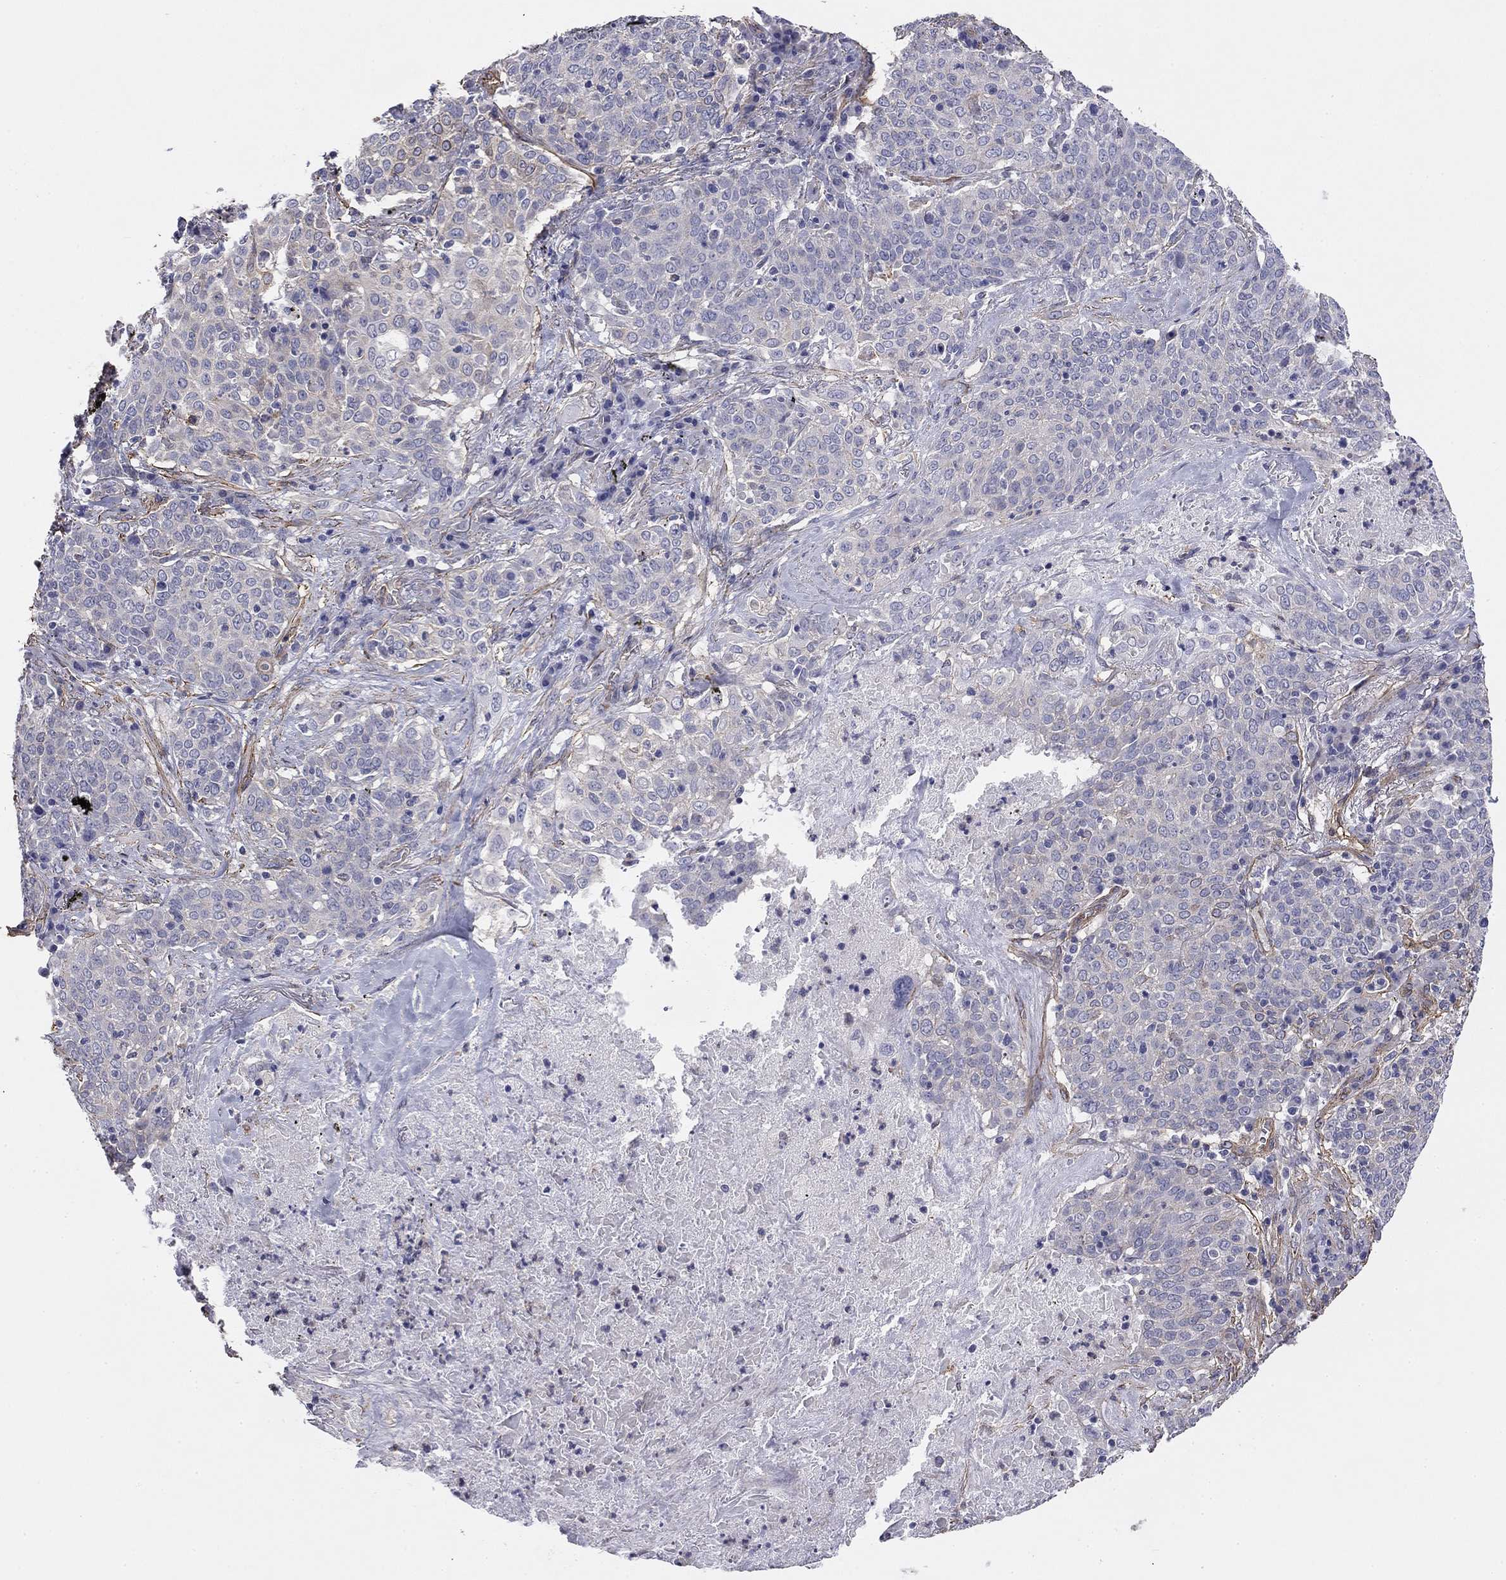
{"staining": {"intensity": "negative", "quantity": "none", "location": "none"}, "tissue": "lung cancer", "cell_type": "Tumor cells", "image_type": "cancer", "snomed": [{"axis": "morphology", "description": "Squamous cell carcinoma, NOS"}, {"axis": "topography", "description": "Lung"}], "caption": "This is a image of immunohistochemistry (IHC) staining of lung cancer, which shows no expression in tumor cells.", "gene": "TCHH", "patient": {"sex": "male", "age": 82}}